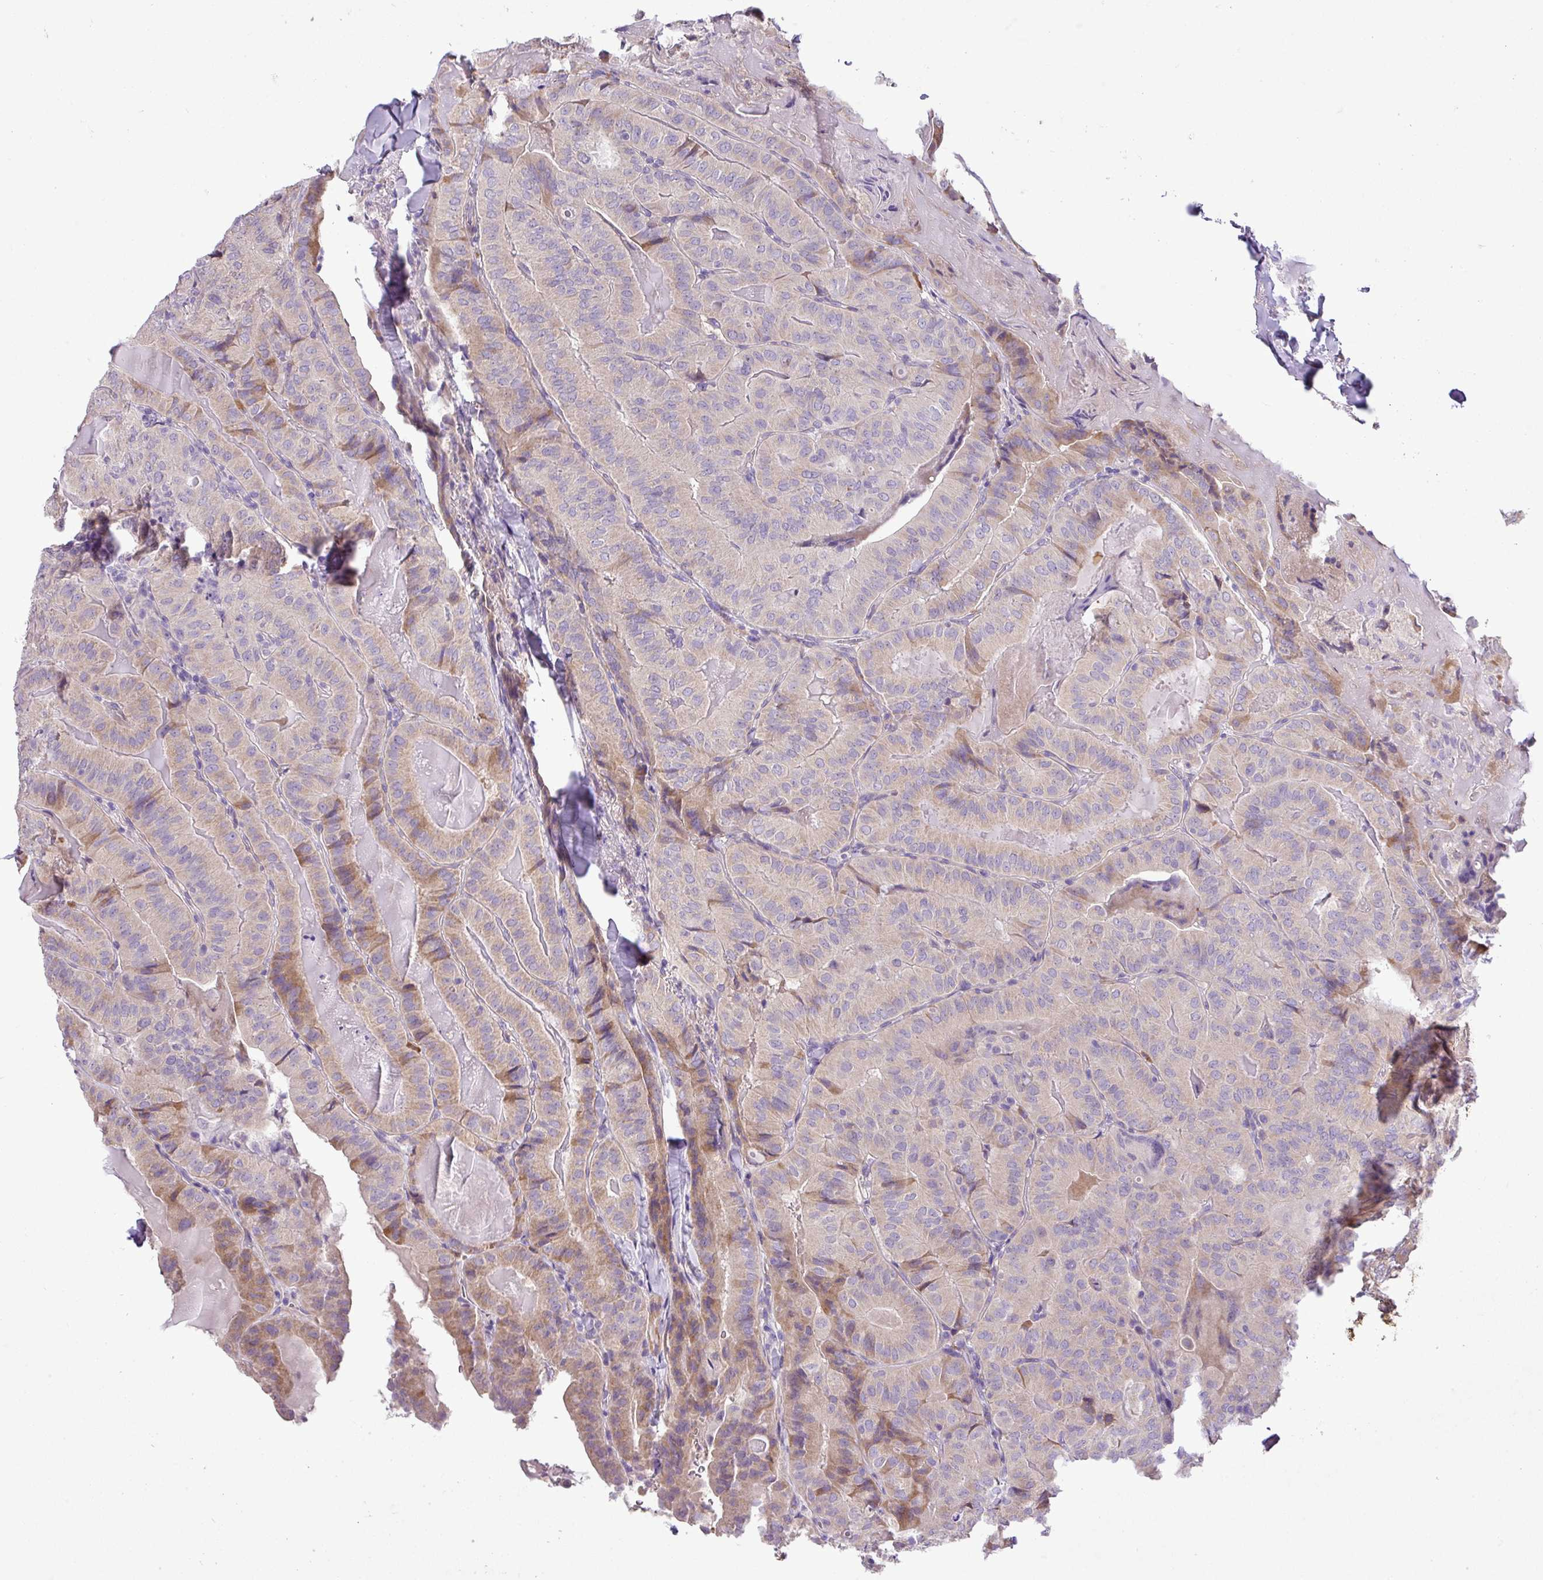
{"staining": {"intensity": "moderate", "quantity": "<25%", "location": "cytoplasmic/membranous"}, "tissue": "thyroid cancer", "cell_type": "Tumor cells", "image_type": "cancer", "snomed": [{"axis": "morphology", "description": "Papillary adenocarcinoma, NOS"}, {"axis": "topography", "description": "Thyroid gland"}], "caption": "This image shows IHC staining of human thyroid cancer, with low moderate cytoplasmic/membranous expression in approximately <25% of tumor cells.", "gene": "MOCS3", "patient": {"sex": "female", "age": 68}}